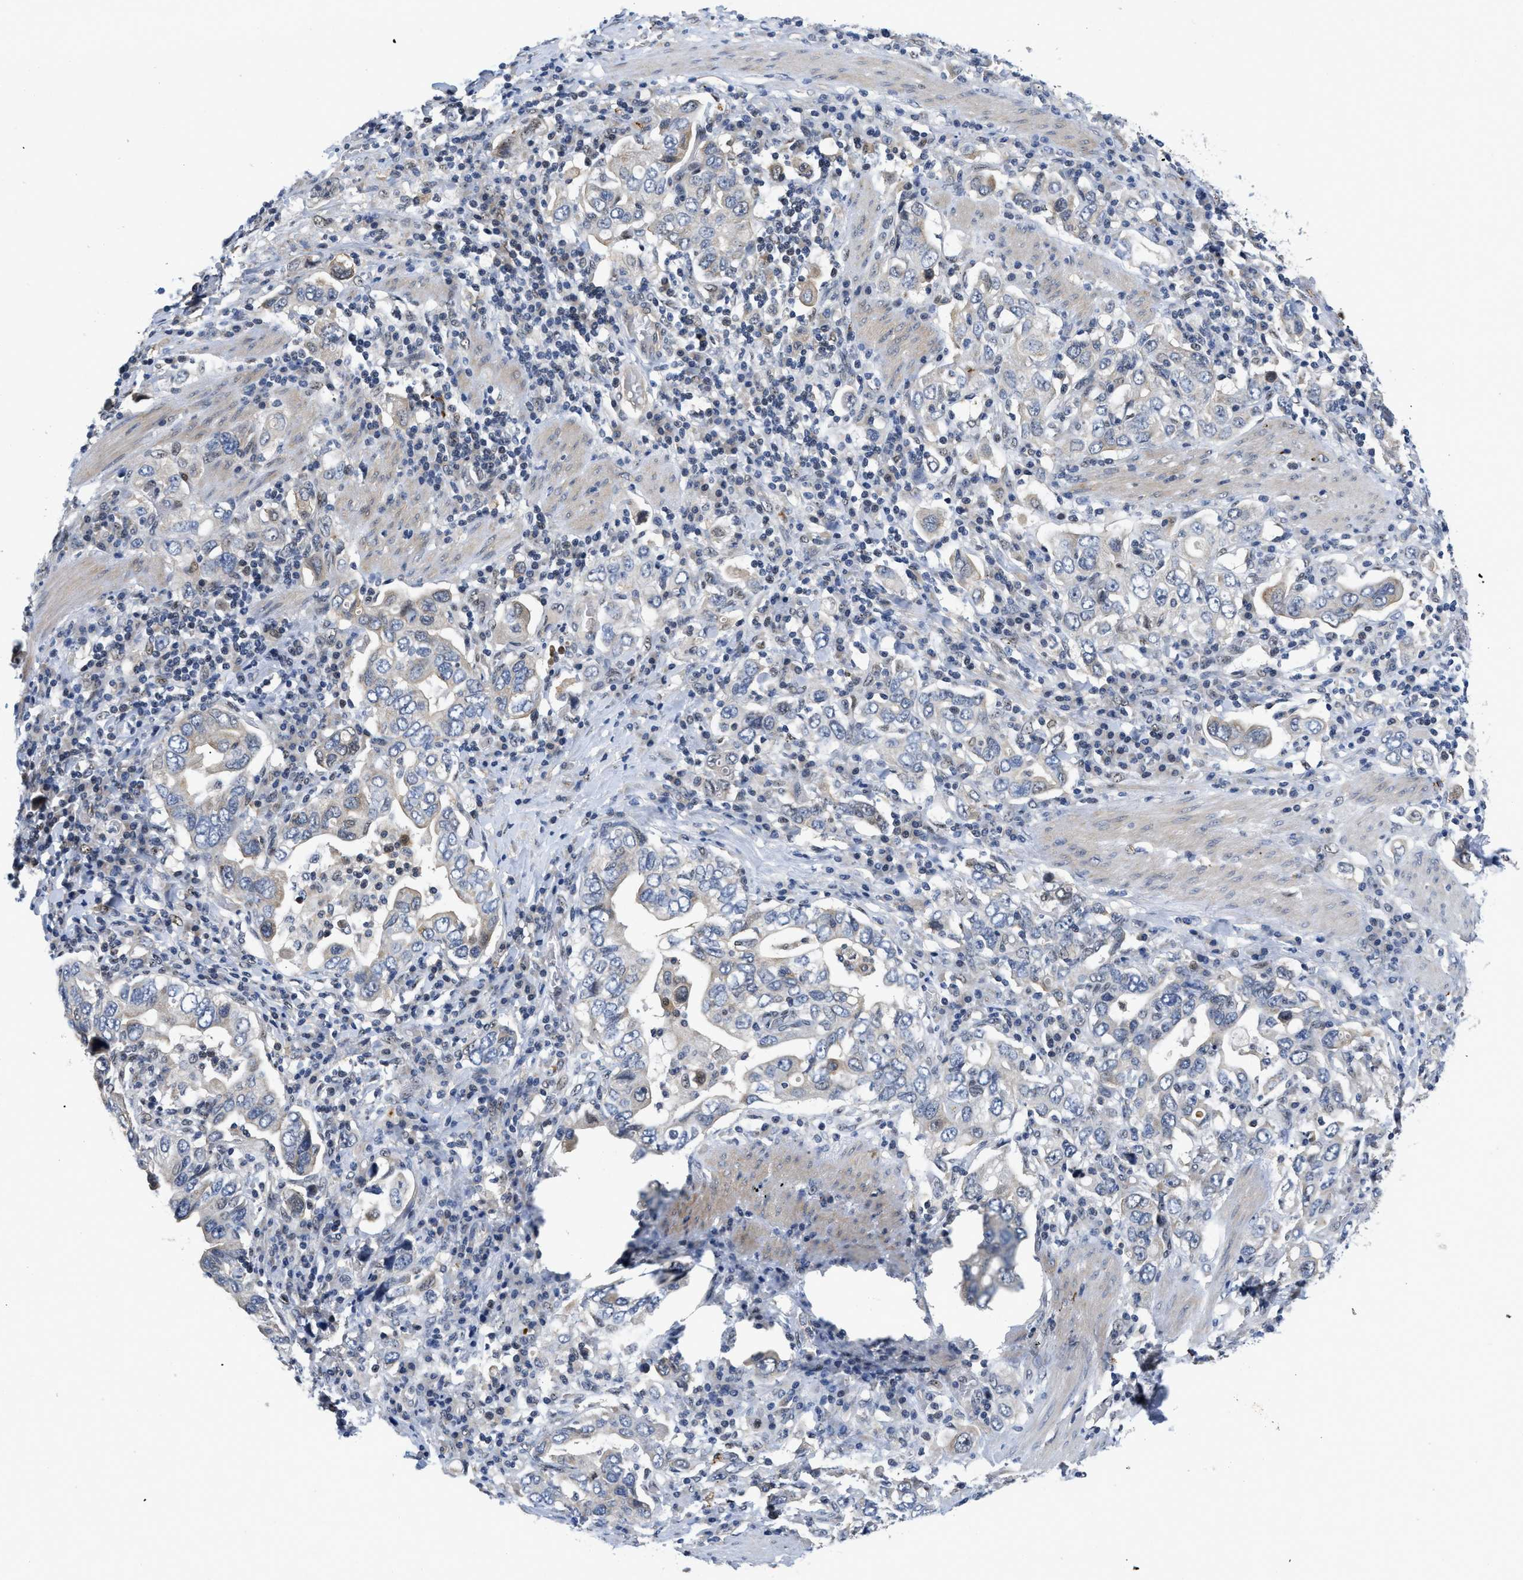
{"staining": {"intensity": "weak", "quantity": "<25%", "location": "cytoplasmic/membranous"}, "tissue": "stomach cancer", "cell_type": "Tumor cells", "image_type": "cancer", "snomed": [{"axis": "morphology", "description": "Adenocarcinoma, NOS"}, {"axis": "topography", "description": "Stomach, upper"}], "caption": "Tumor cells show no significant protein expression in adenocarcinoma (stomach).", "gene": "VIP", "patient": {"sex": "male", "age": 62}}